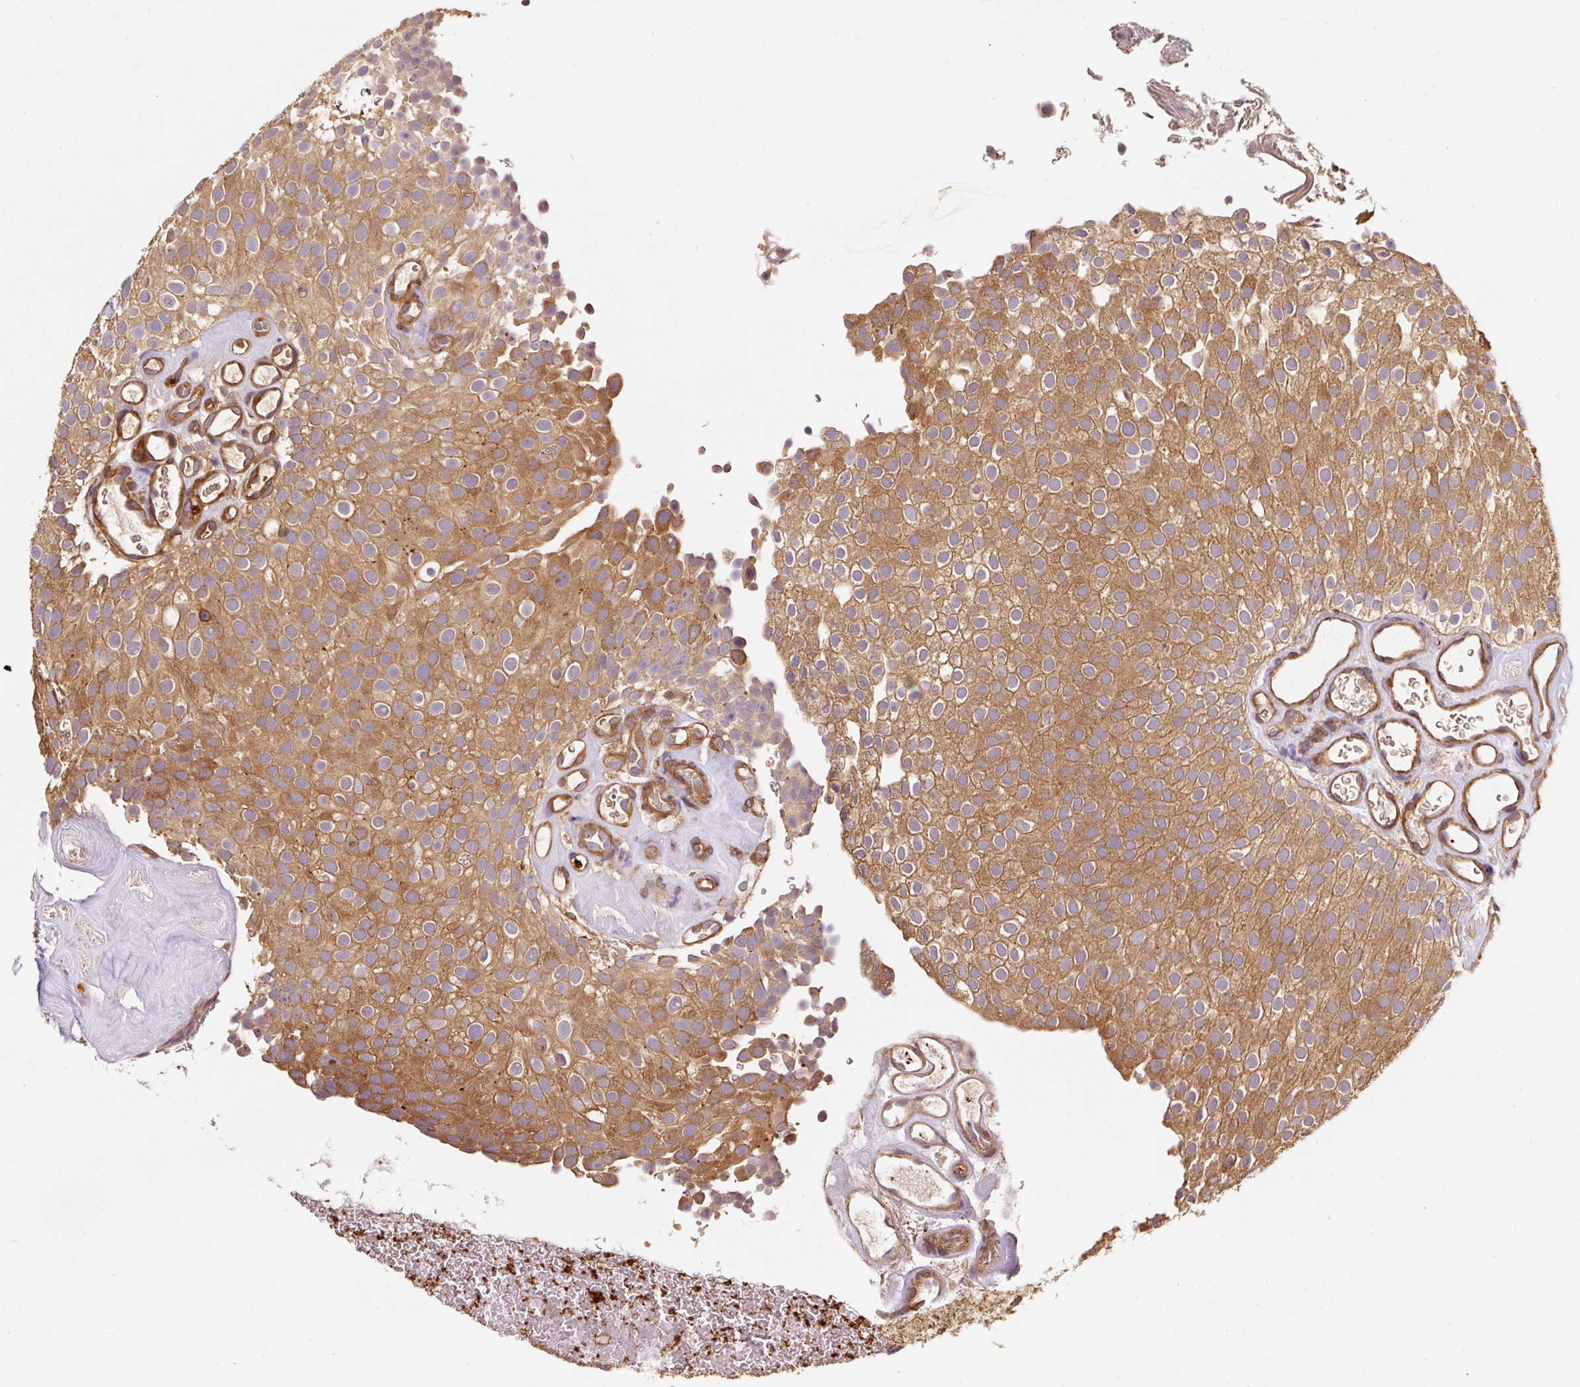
{"staining": {"intensity": "moderate", "quantity": ">75%", "location": "cytoplasmic/membranous"}, "tissue": "urothelial cancer", "cell_type": "Tumor cells", "image_type": "cancer", "snomed": [{"axis": "morphology", "description": "Urothelial carcinoma, Low grade"}, {"axis": "topography", "description": "Urinary bladder"}], "caption": "IHC photomicrograph of human urothelial cancer stained for a protein (brown), which displays medium levels of moderate cytoplasmic/membranous staining in about >75% of tumor cells.", "gene": "EIF2S2", "patient": {"sex": "male", "age": 78}}